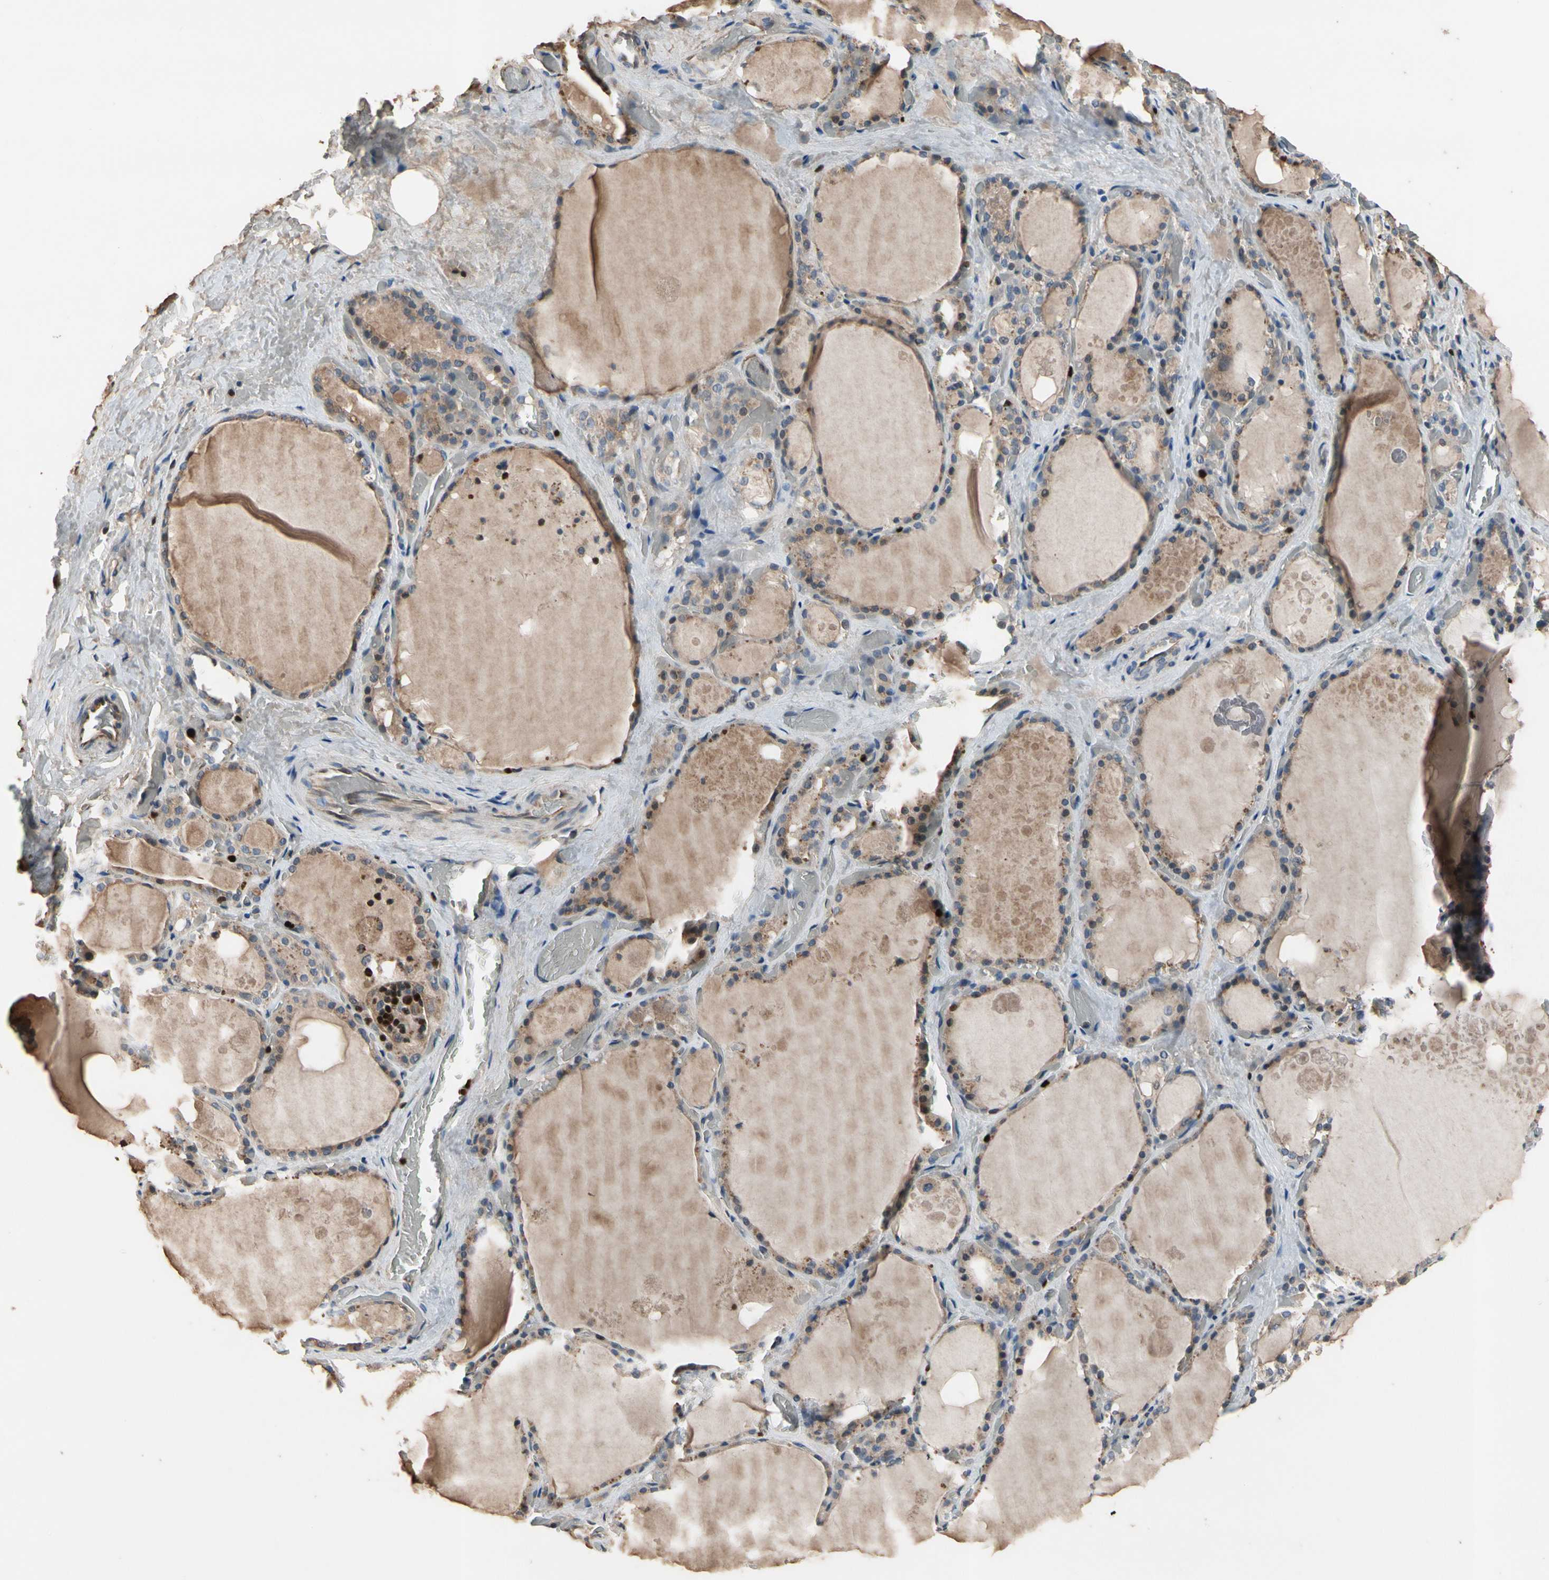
{"staining": {"intensity": "weak", "quantity": "25%-75%", "location": "cytoplasmic/membranous"}, "tissue": "thyroid gland", "cell_type": "Glandular cells", "image_type": "normal", "snomed": [{"axis": "morphology", "description": "Normal tissue, NOS"}, {"axis": "topography", "description": "Thyroid gland"}], "caption": "A micrograph showing weak cytoplasmic/membranous positivity in approximately 25%-75% of glandular cells in normal thyroid gland, as visualized by brown immunohistochemical staining.", "gene": "TBX21", "patient": {"sex": "male", "age": 61}}